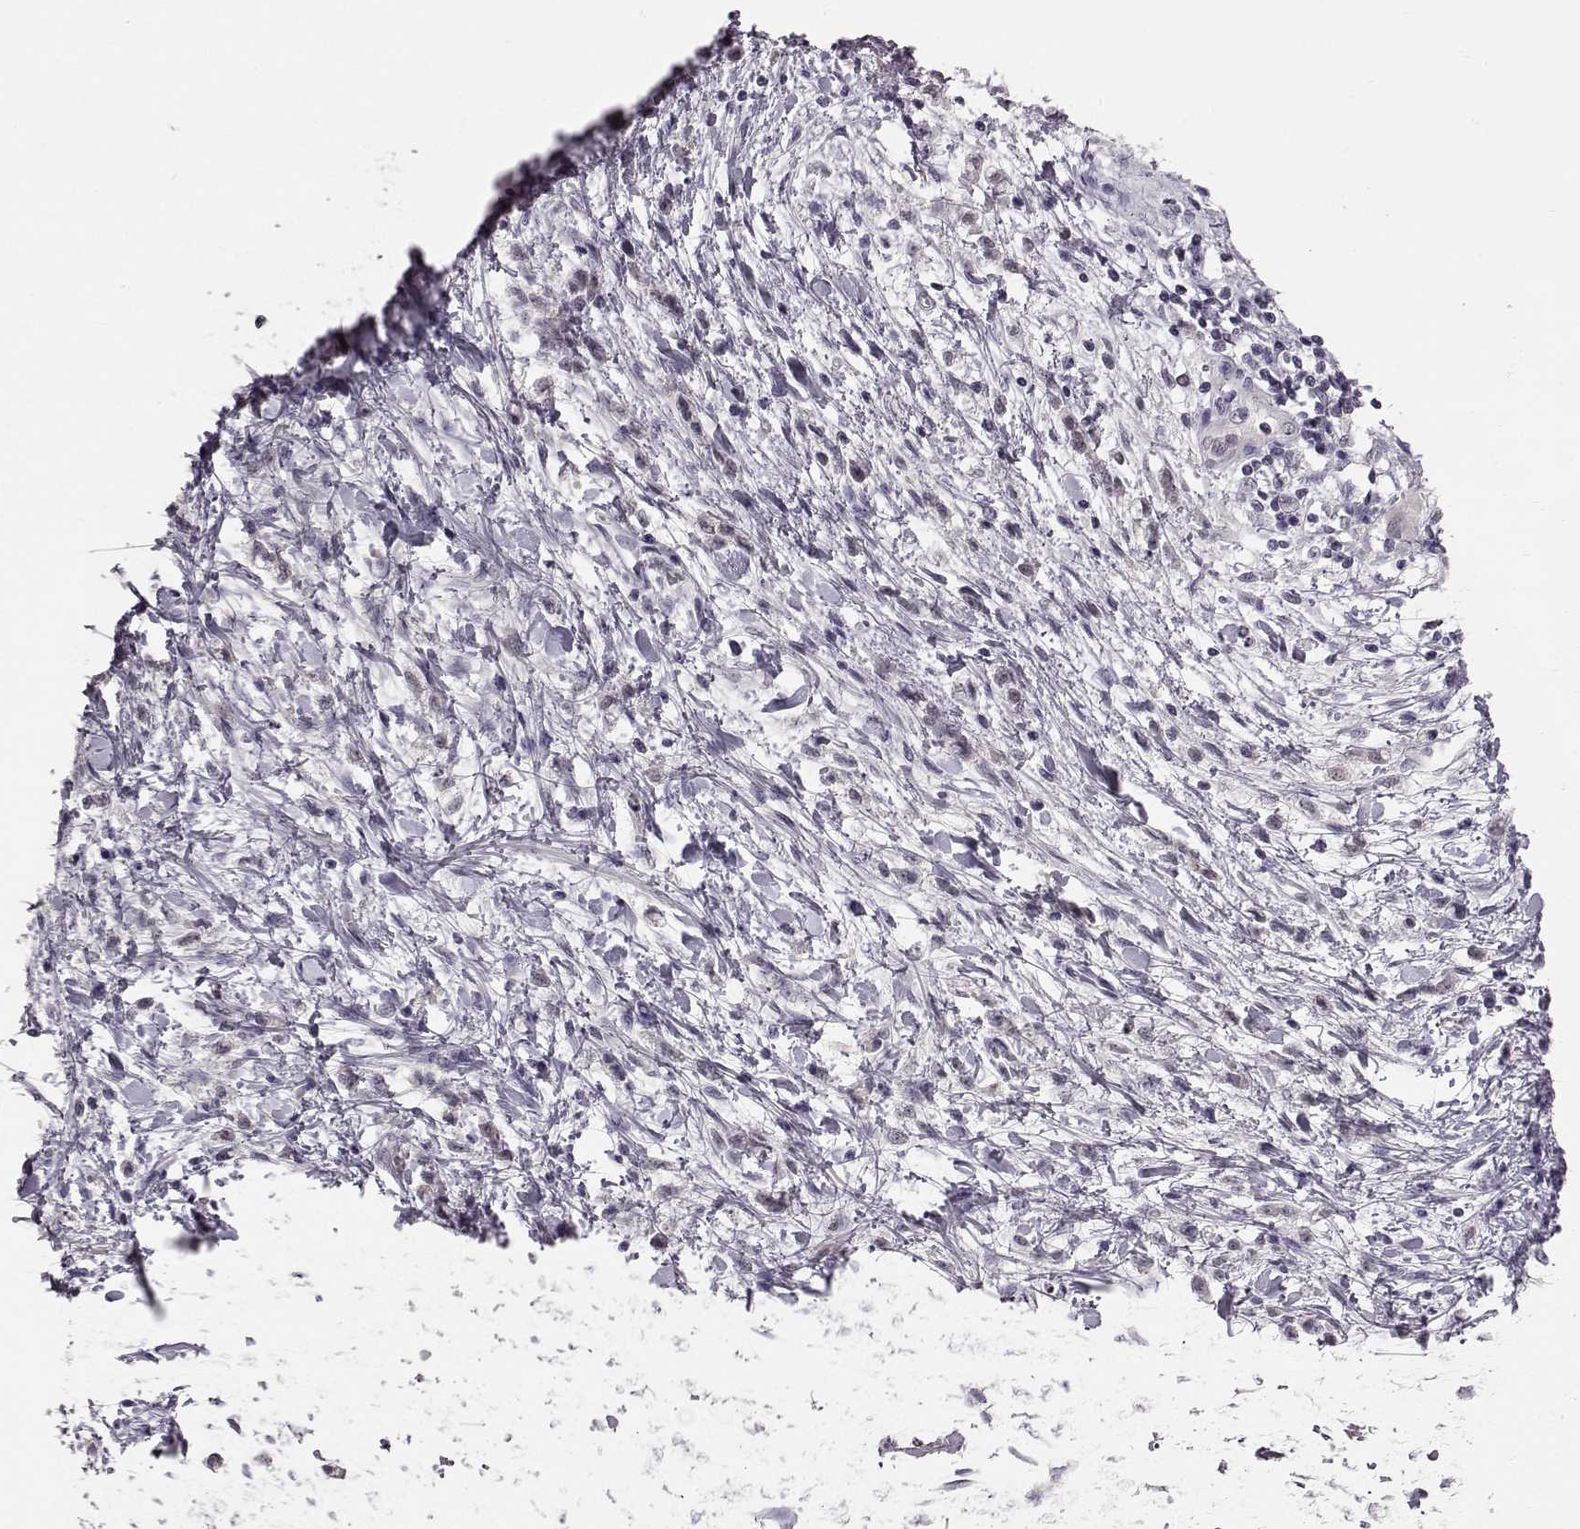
{"staining": {"intensity": "negative", "quantity": "none", "location": "none"}, "tissue": "stomach cancer", "cell_type": "Tumor cells", "image_type": "cancer", "snomed": [{"axis": "morphology", "description": "Adenocarcinoma, NOS"}, {"axis": "topography", "description": "Stomach"}], "caption": "Stomach cancer (adenocarcinoma) was stained to show a protein in brown. There is no significant staining in tumor cells. (Brightfield microscopy of DAB immunohistochemistry (IHC) at high magnification).", "gene": "C10orf62", "patient": {"sex": "female", "age": 60}}